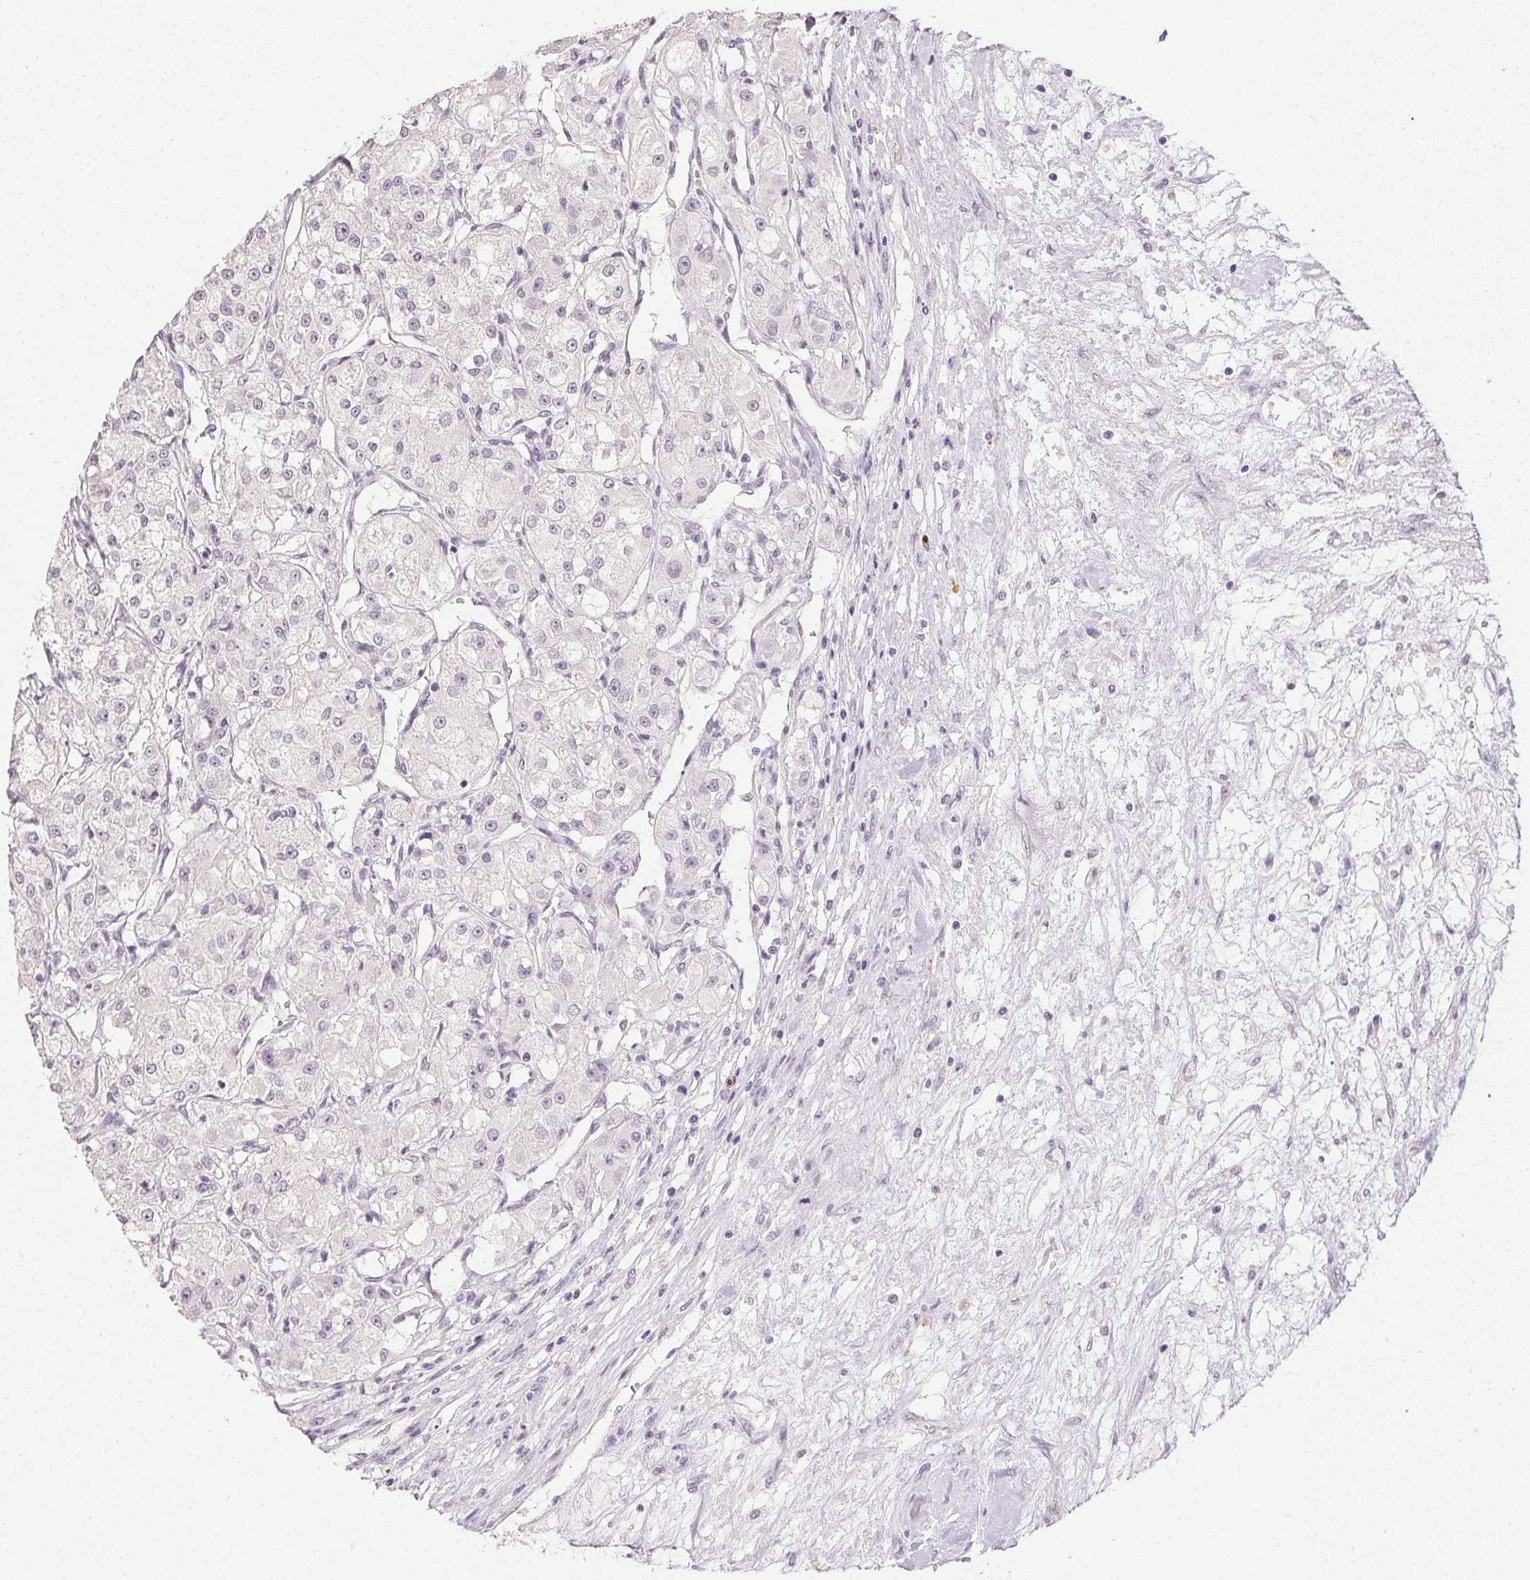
{"staining": {"intensity": "negative", "quantity": "none", "location": "none"}, "tissue": "renal cancer", "cell_type": "Tumor cells", "image_type": "cancer", "snomed": [{"axis": "morphology", "description": "Adenocarcinoma, NOS"}, {"axis": "topography", "description": "Kidney"}], "caption": "Renal cancer (adenocarcinoma) stained for a protein using IHC reveals no staining tumor cells.", "gene": "PPY", "patient": {"sex": "female", "age": 63}}